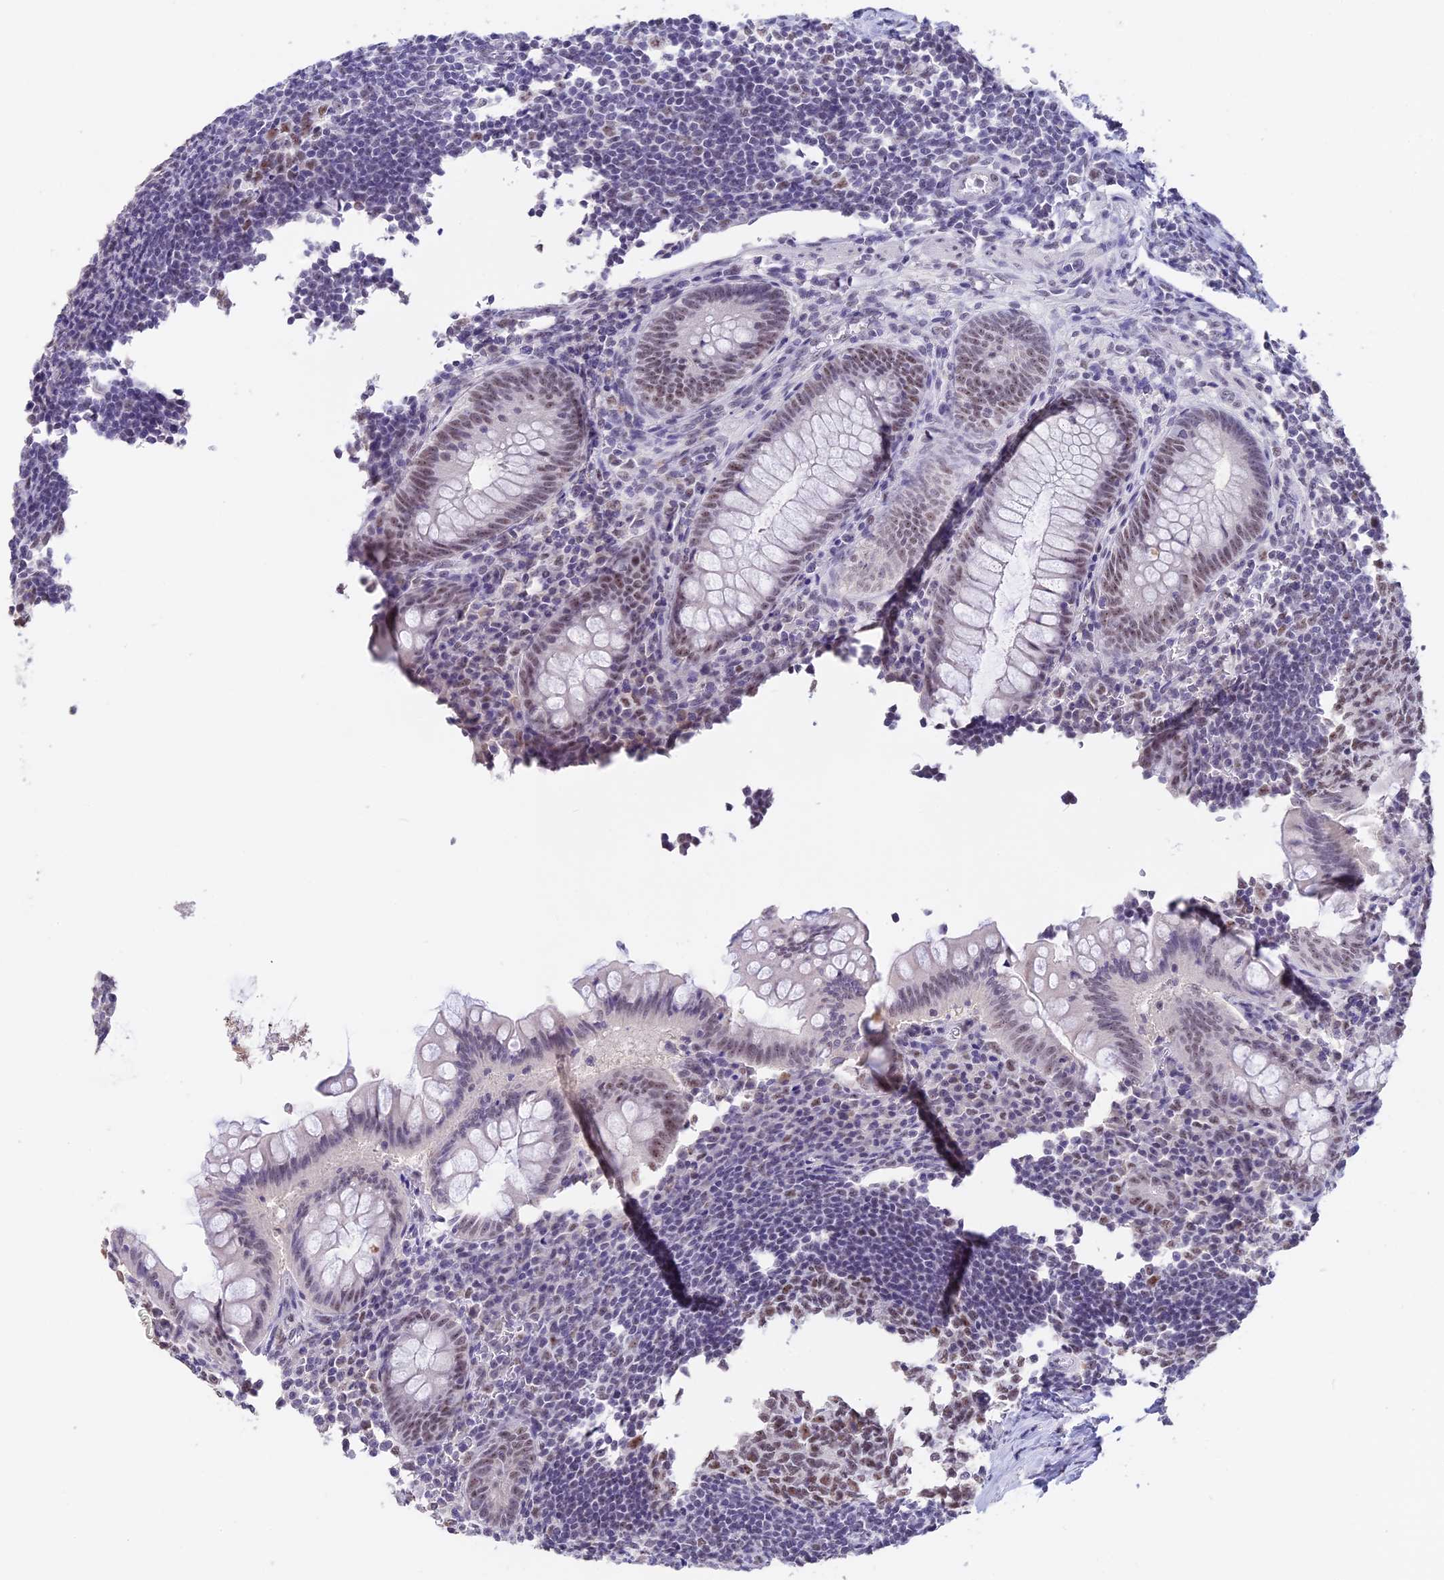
{"staining": {"intensity": "moderate", "quantity": ">75%", "location": "nuclear"}, "tissue": "appendix", "cell_type": "Glandular cells", "image_type": "normal", "snomed": [{"axis": "morphology", "description": "Normal tissue, NOS"}, {"axis": "topography", "description": "Appendix"}], "caption": "Protein expression analysis of normal human appendix reveals moderate nuclear staining in about >75% of glandular cells. The protein of interest is stained brown, and the nuclei are stained in blue (DAB IHC with brightfield microscopy, high magnification).", "gene": "SETD2", "patient": {"sex": "female", "age": 33}}